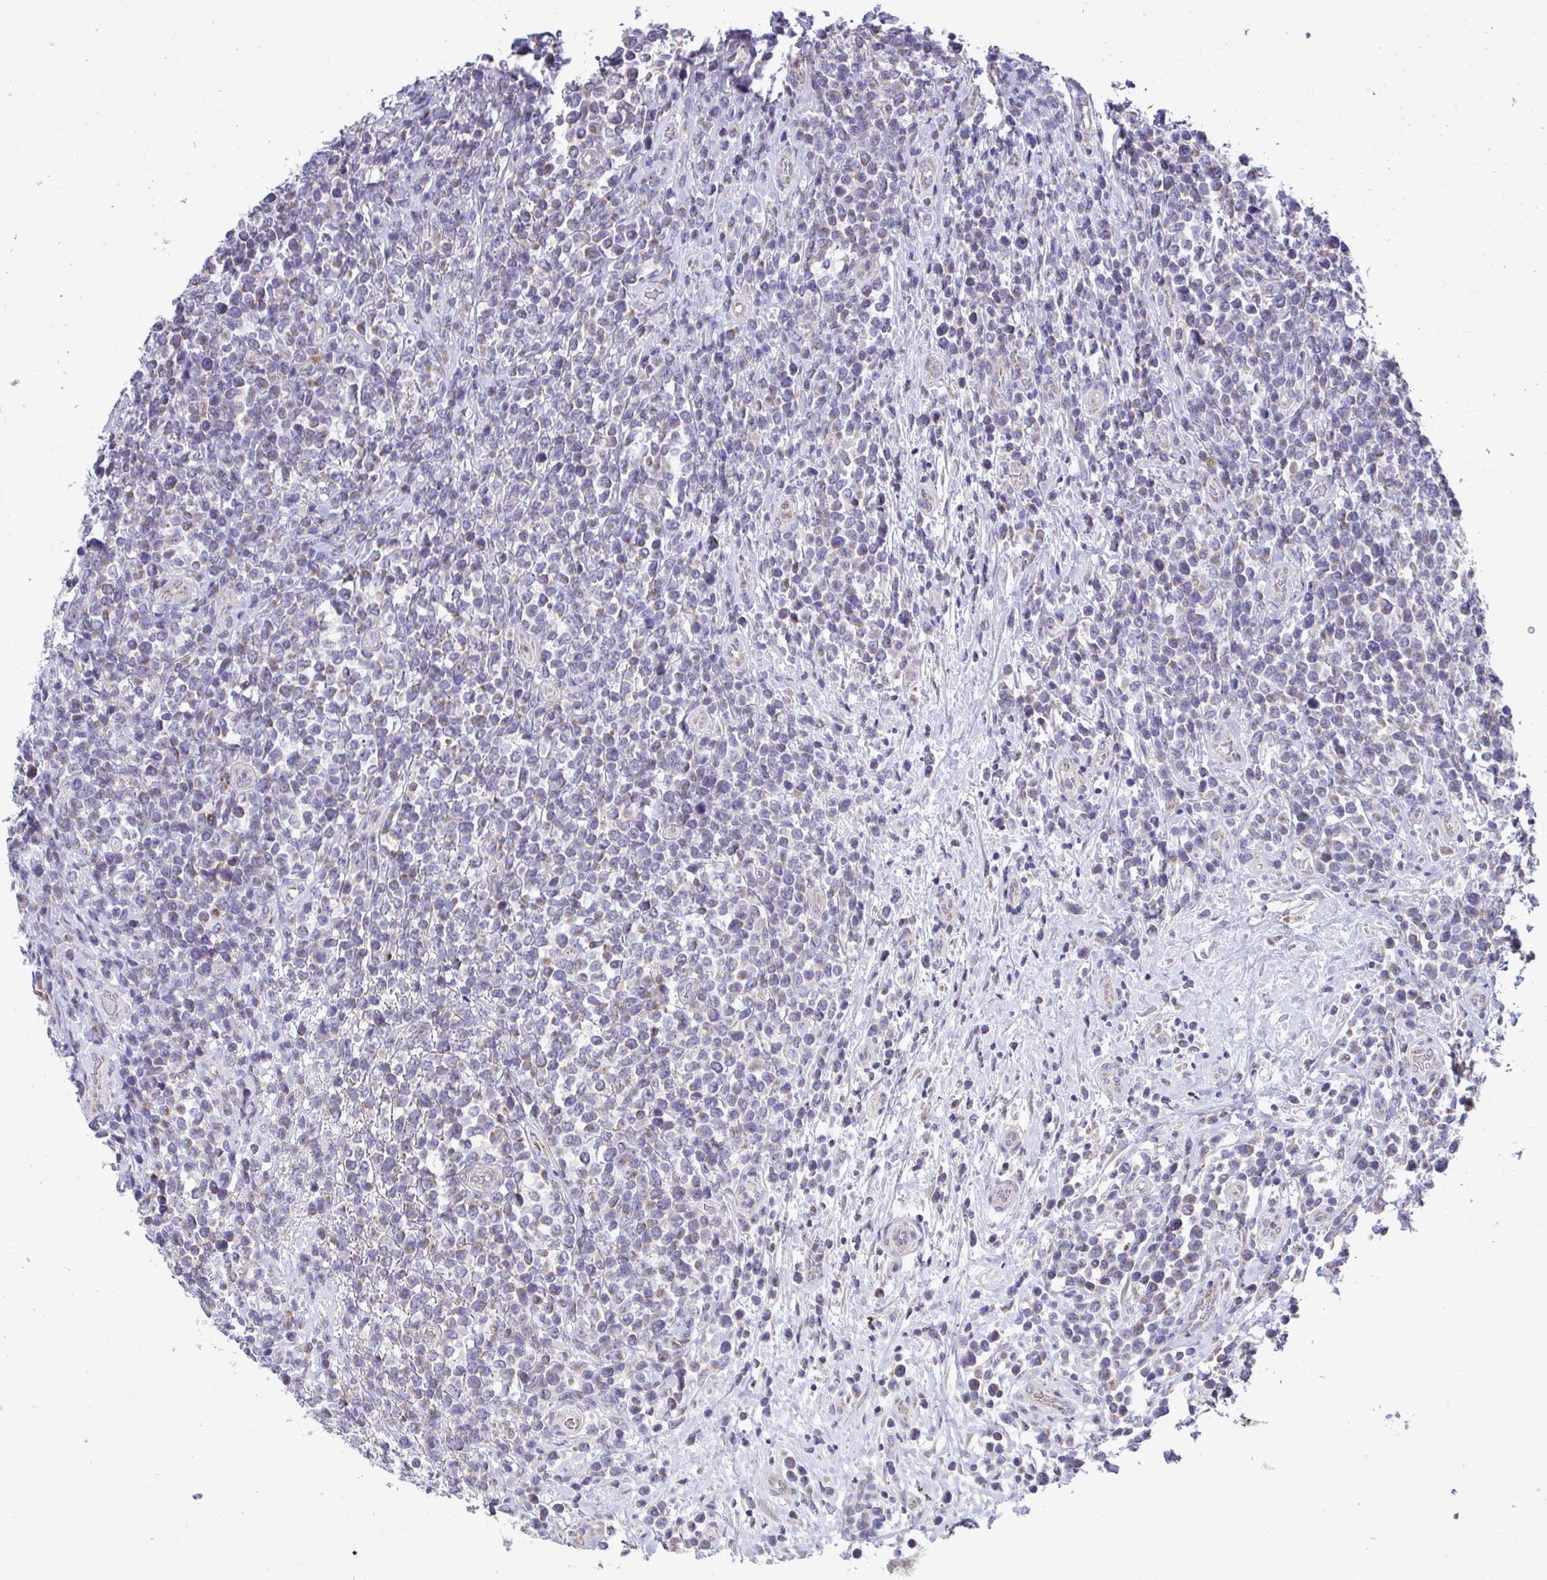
{"staining": {"intensity": "negative", "quantity": "none", "location": "none"}, "tissue": "lymphoma", "cell_type": "Tumor cells", "image_type": "cancer", "snomed": [{"axis": "morphology", "description": "Malignant lymphoma, non-Hodgkin's type, High grade"}, {"axis": "topography", "description": "Soft tissue"}], "caption": "High magnification brightfield microscopy of lymphoma stained with DAB (brown) and counterstained with hematoxylin (blue): tumor cells show no significant expression.", "gene": "SARS2", "patient": {"sex": "female", "age": 56}}